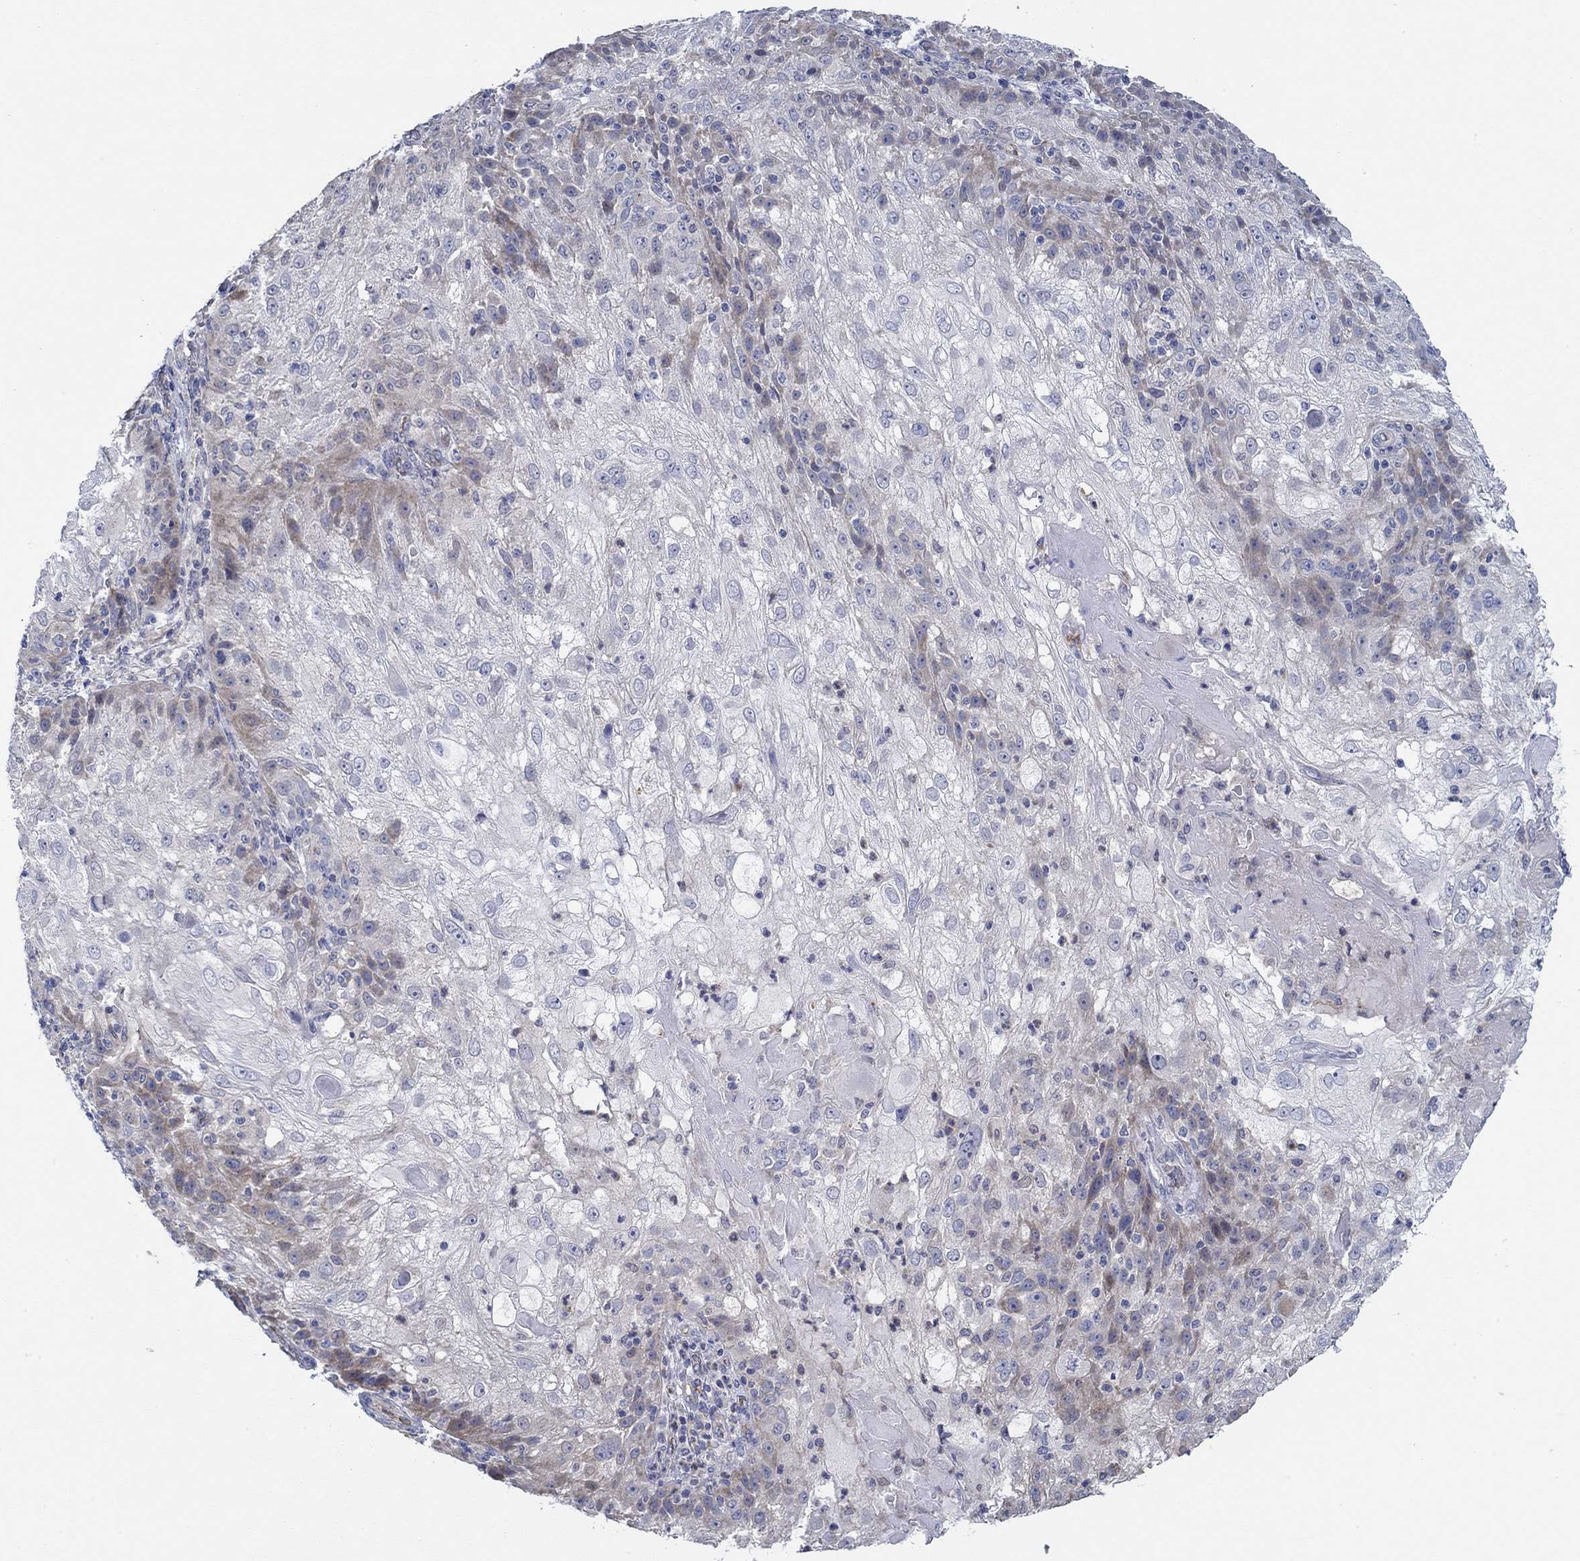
{"staining": {"intensity": "negative", "quantity": "none", "location": "none"}, "tissue": "skin cancer", "cell_type": "Tumor cells", "image_type": "cancer", "snomed": [{"axis": "morphology", "description": "Normal tissue, NOS"}, {"axis": "morphology", "description": "Squamous cell carcinoma, NOS"}, {"axis": "topography", "description": "Skin"}], "caption": "An IHC photomicrograph of skin cancer is shown. There is no staining in tumor cells of skin cancer. (Stains: DAB immunohistochemistry (IHC) with hematoxylin counter stain, Microscopy: brightfield microscopy at high magnification).", "gene": "CFAP61", "patient": {"sex": "female", "age": 83}}